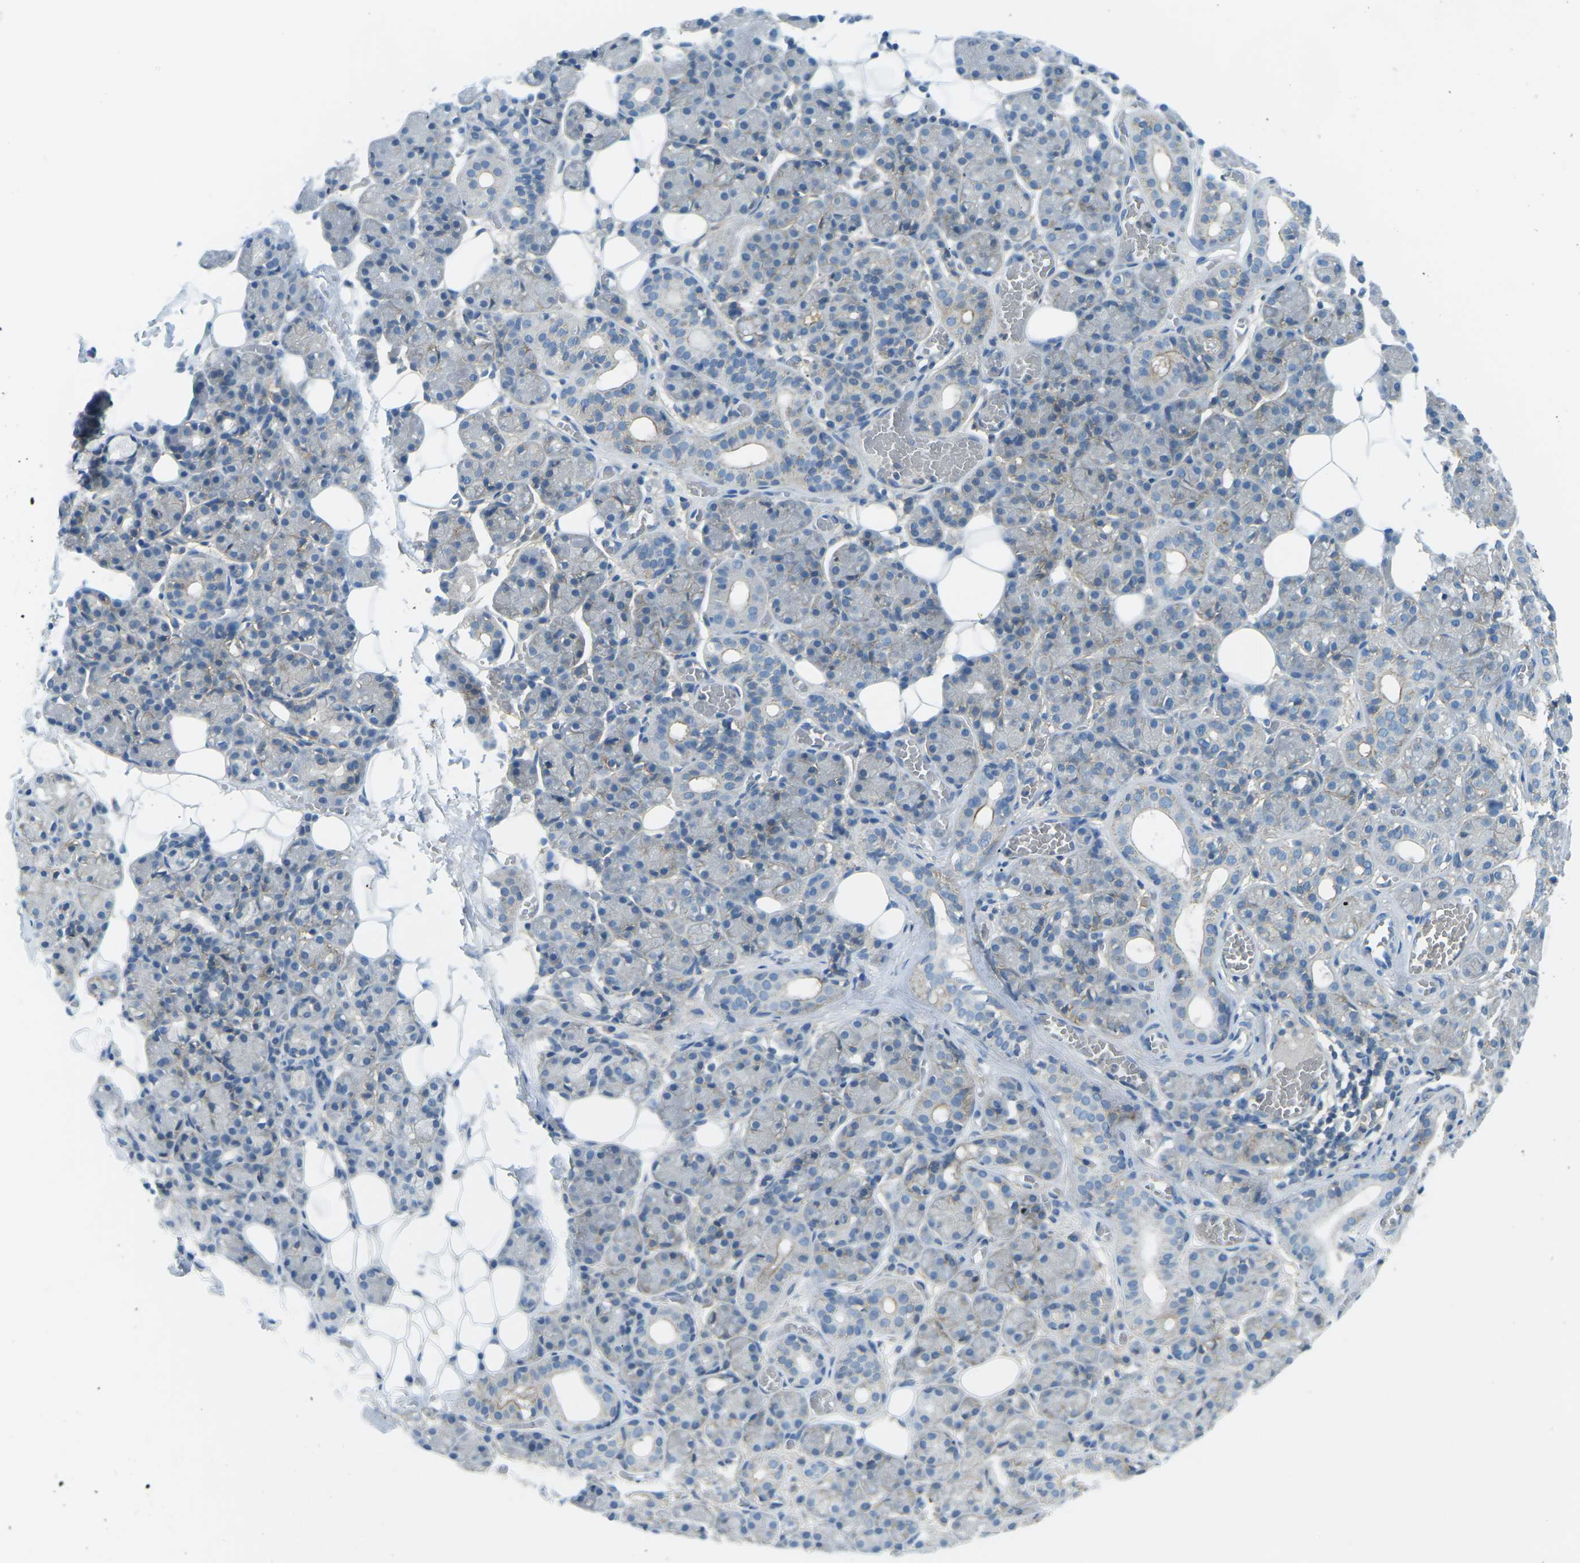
{"staining": {"intensity": "weak", "quantity": "<25%", "location": "cytoplasmic/membranous"}, "tissue": "salivary gland", "cell_type": "Glandular cells", "image_type": "normal", "snomed": [{"axis": "morphology", "description": "Normal tissue, NOS"}, {"axis": "topography", "description": "Salivary gland"}], "caption": "Glandular cells are negative for protein expression in unremarkable human salivary gland. Nuclei are stained in blue.", "gene": "CD47", "patient": {"sex": "male", "age": 63}}